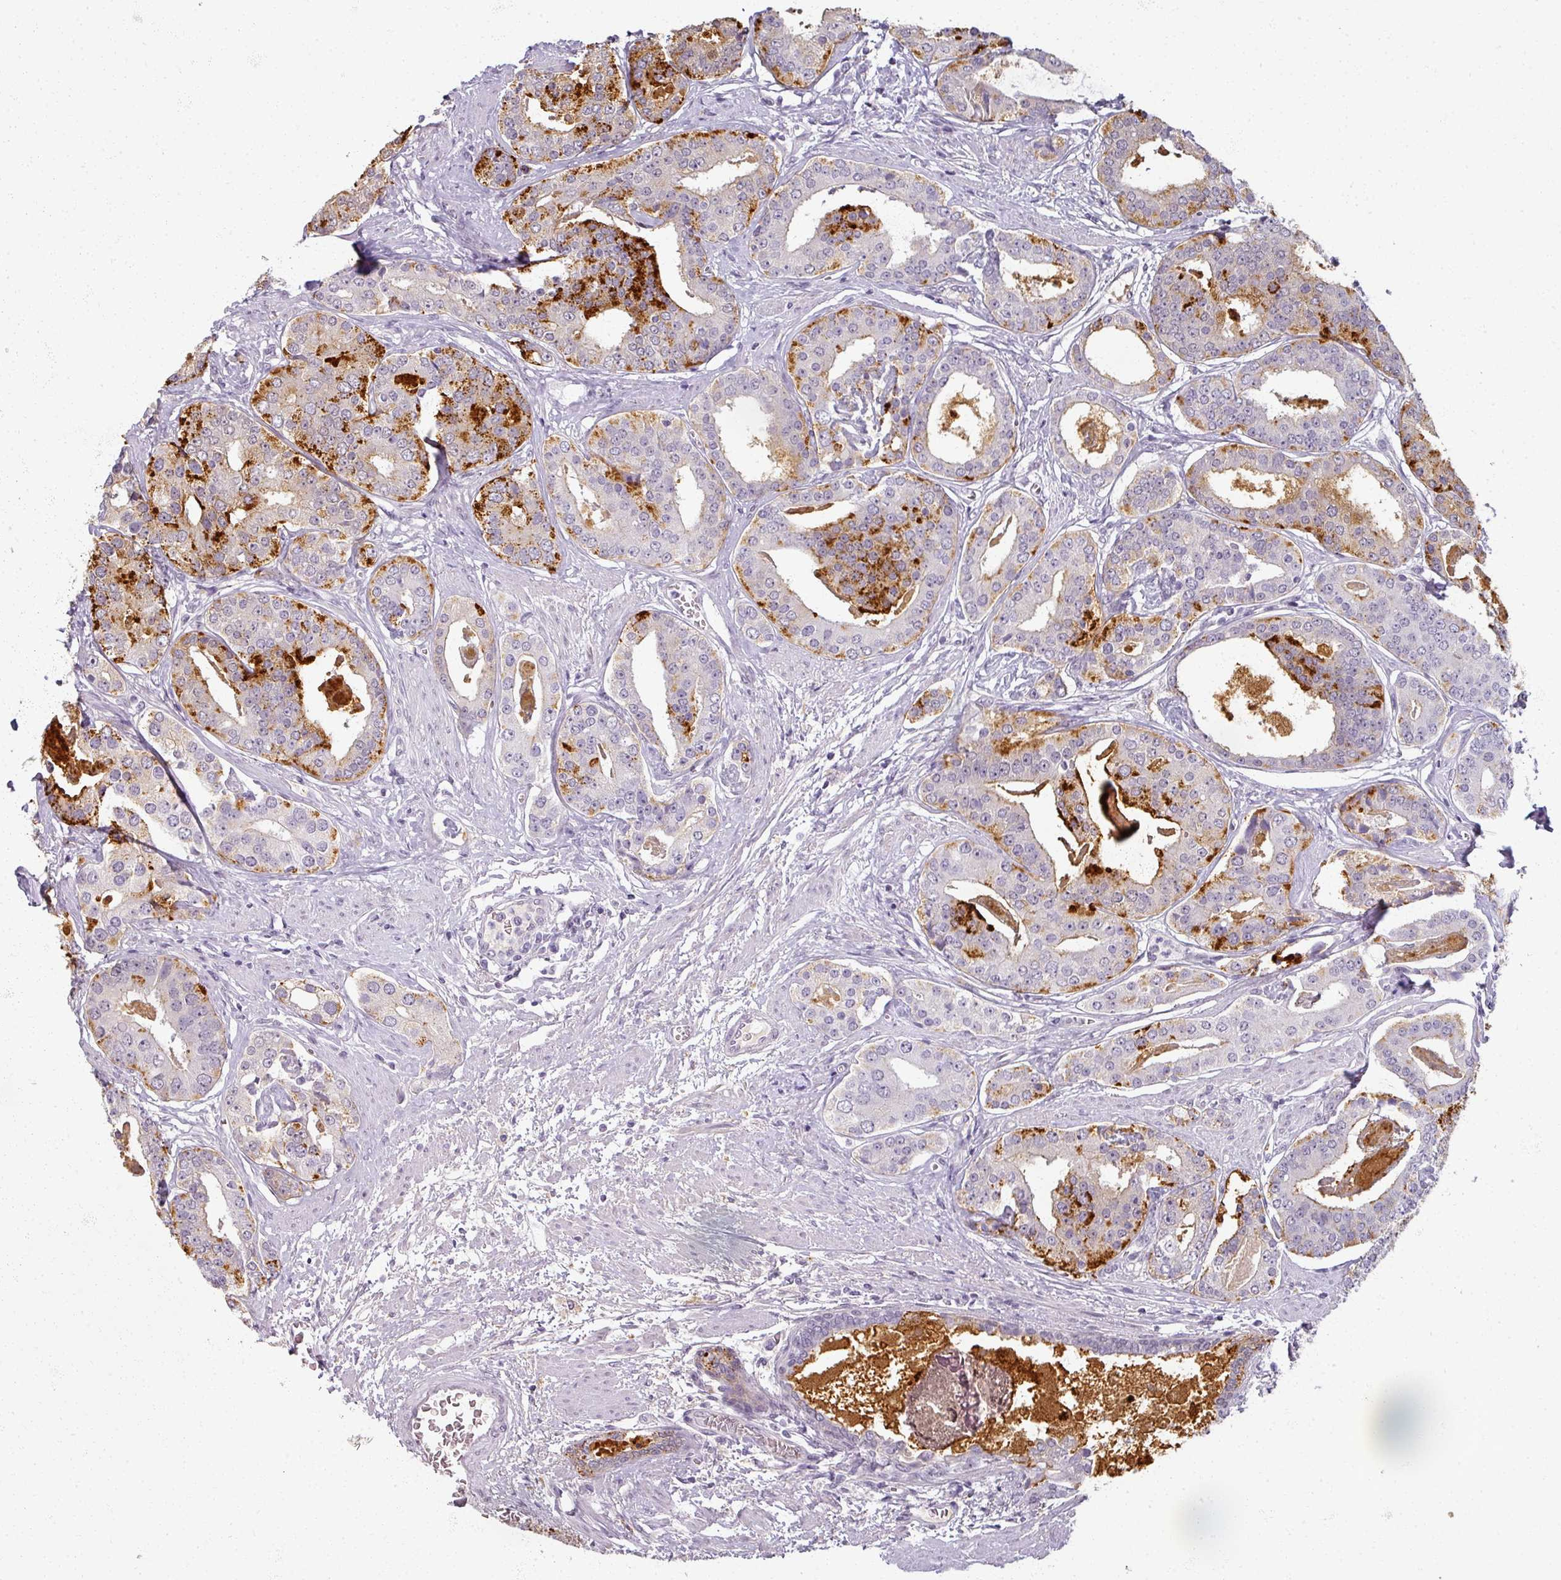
{"staining": {"intensity": "strong", "quantity": "25%-75%", "location": "cytoplasmic/membranous"}, "tissue": "prostate cancer", "cell_type": "Tumor cells", "image_type": "cancer", "snomed": [{"axis": "morphology", "description": "Adenocarcinoma, High grade"}, {"axis": "topography", "description": "Prostate"}], "caption": "The histopathology image displays a brown stain indicating the presence of a protein in the cytoplasmic/membranous of tumor cells in prostate high-grade adenocarcinoma. (Brightfield microscopy of DAB IHC at high magnification).", "gene": "RFPL2", "patient": {"sex": "male", "age": 71}}